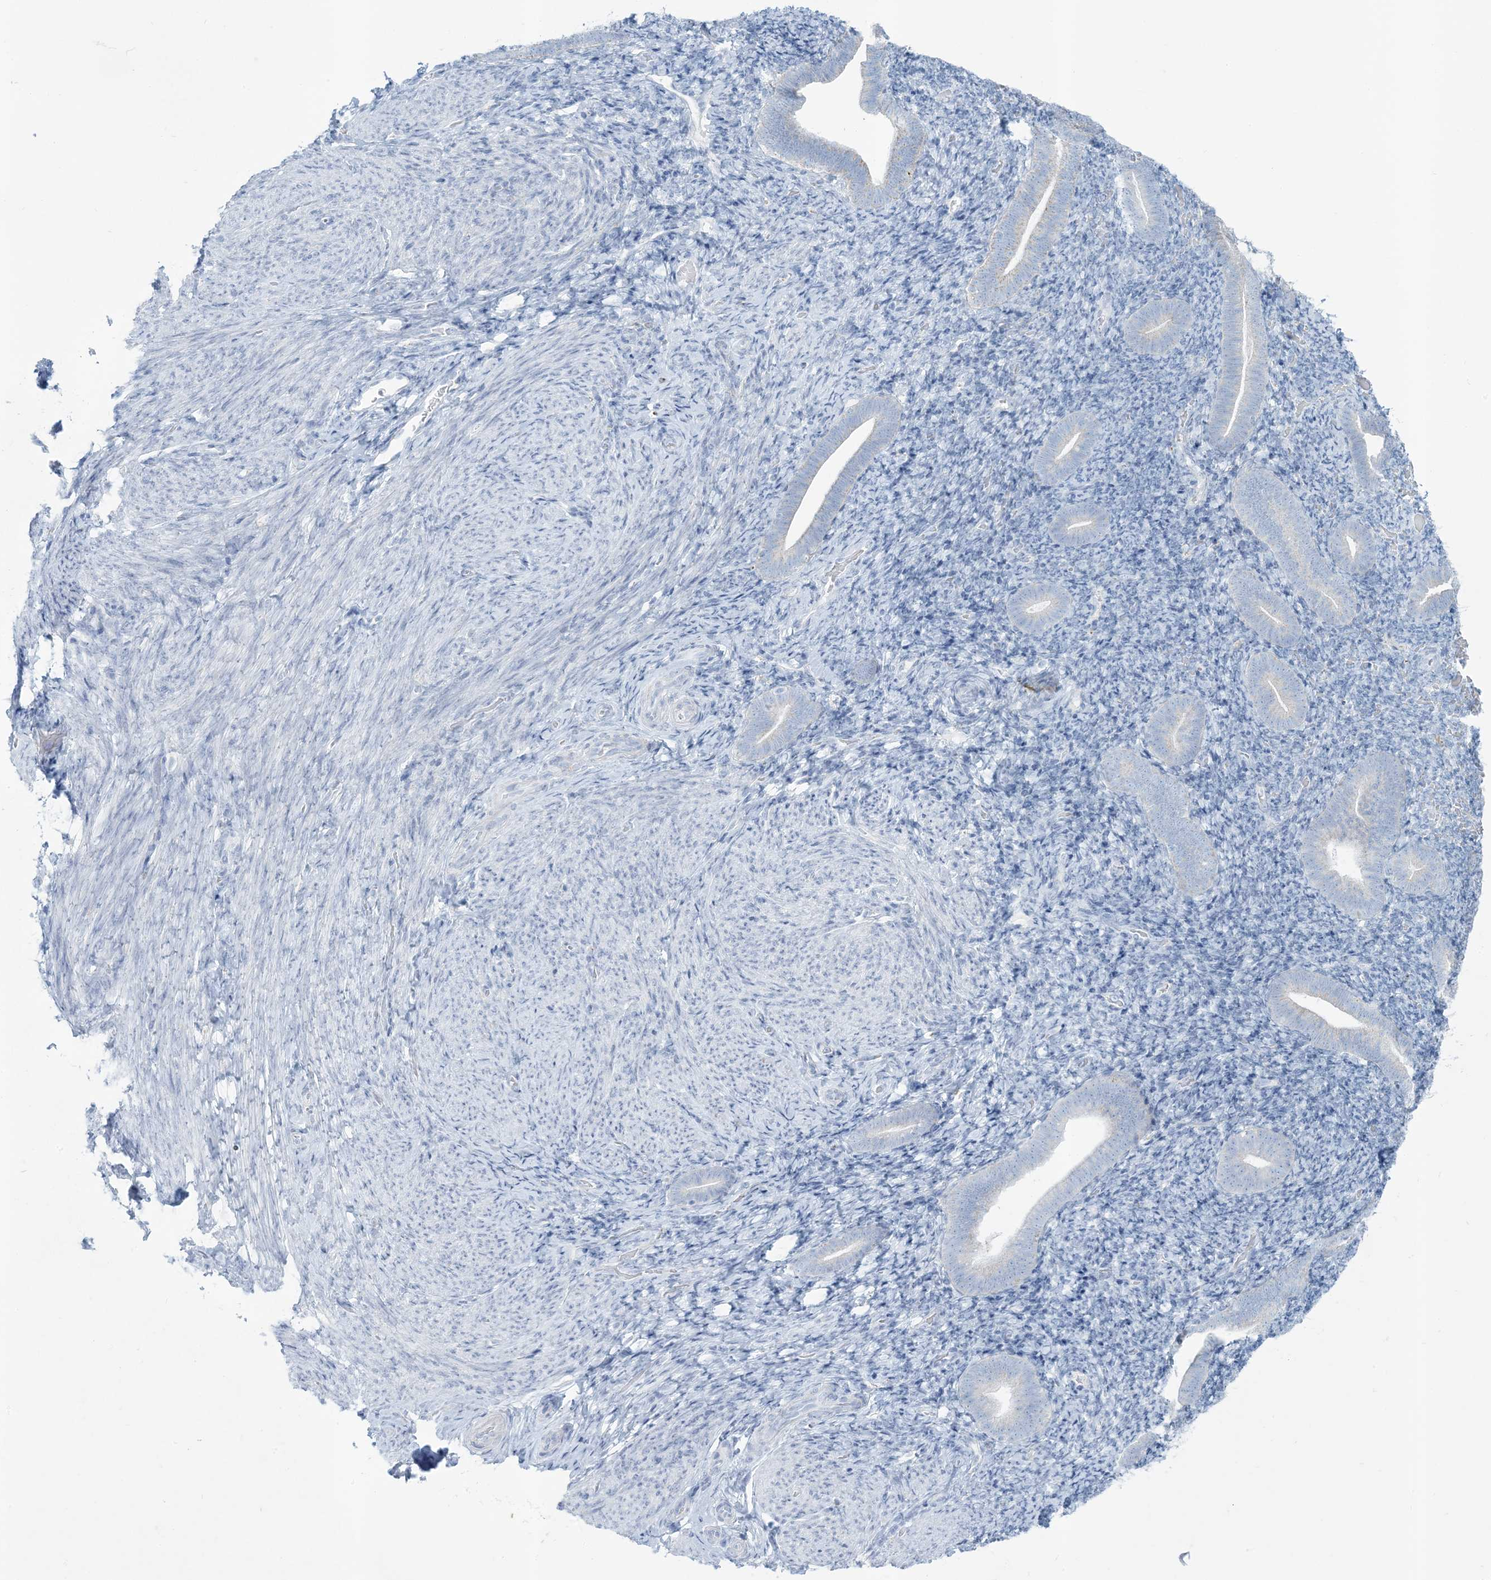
{"staining": {"intensity": "negative", "quantity": "none", "location": "none"}, "tissue": "endometrium", "cell_type": "Cells in endometrial stroma", "image_type": "normal", "snomed": [{"axis": "morphology", "description": "Normal tissue, NOS"}, {"axis": "topography", "description": "Endometrium"}], "caption": "Immunohistochemistry (IHC) of unremarkable human endometrium reveals no positivity in cells in endometrial stroma. Brightfield microscopy of IHC stained with DAB (3,3'-diaminobenzidine) (brown) and hematoxylin (blue), captured at high magnification.", "gene": "ZDHHC4", "patient": {"sex": "female", "age": 51}}